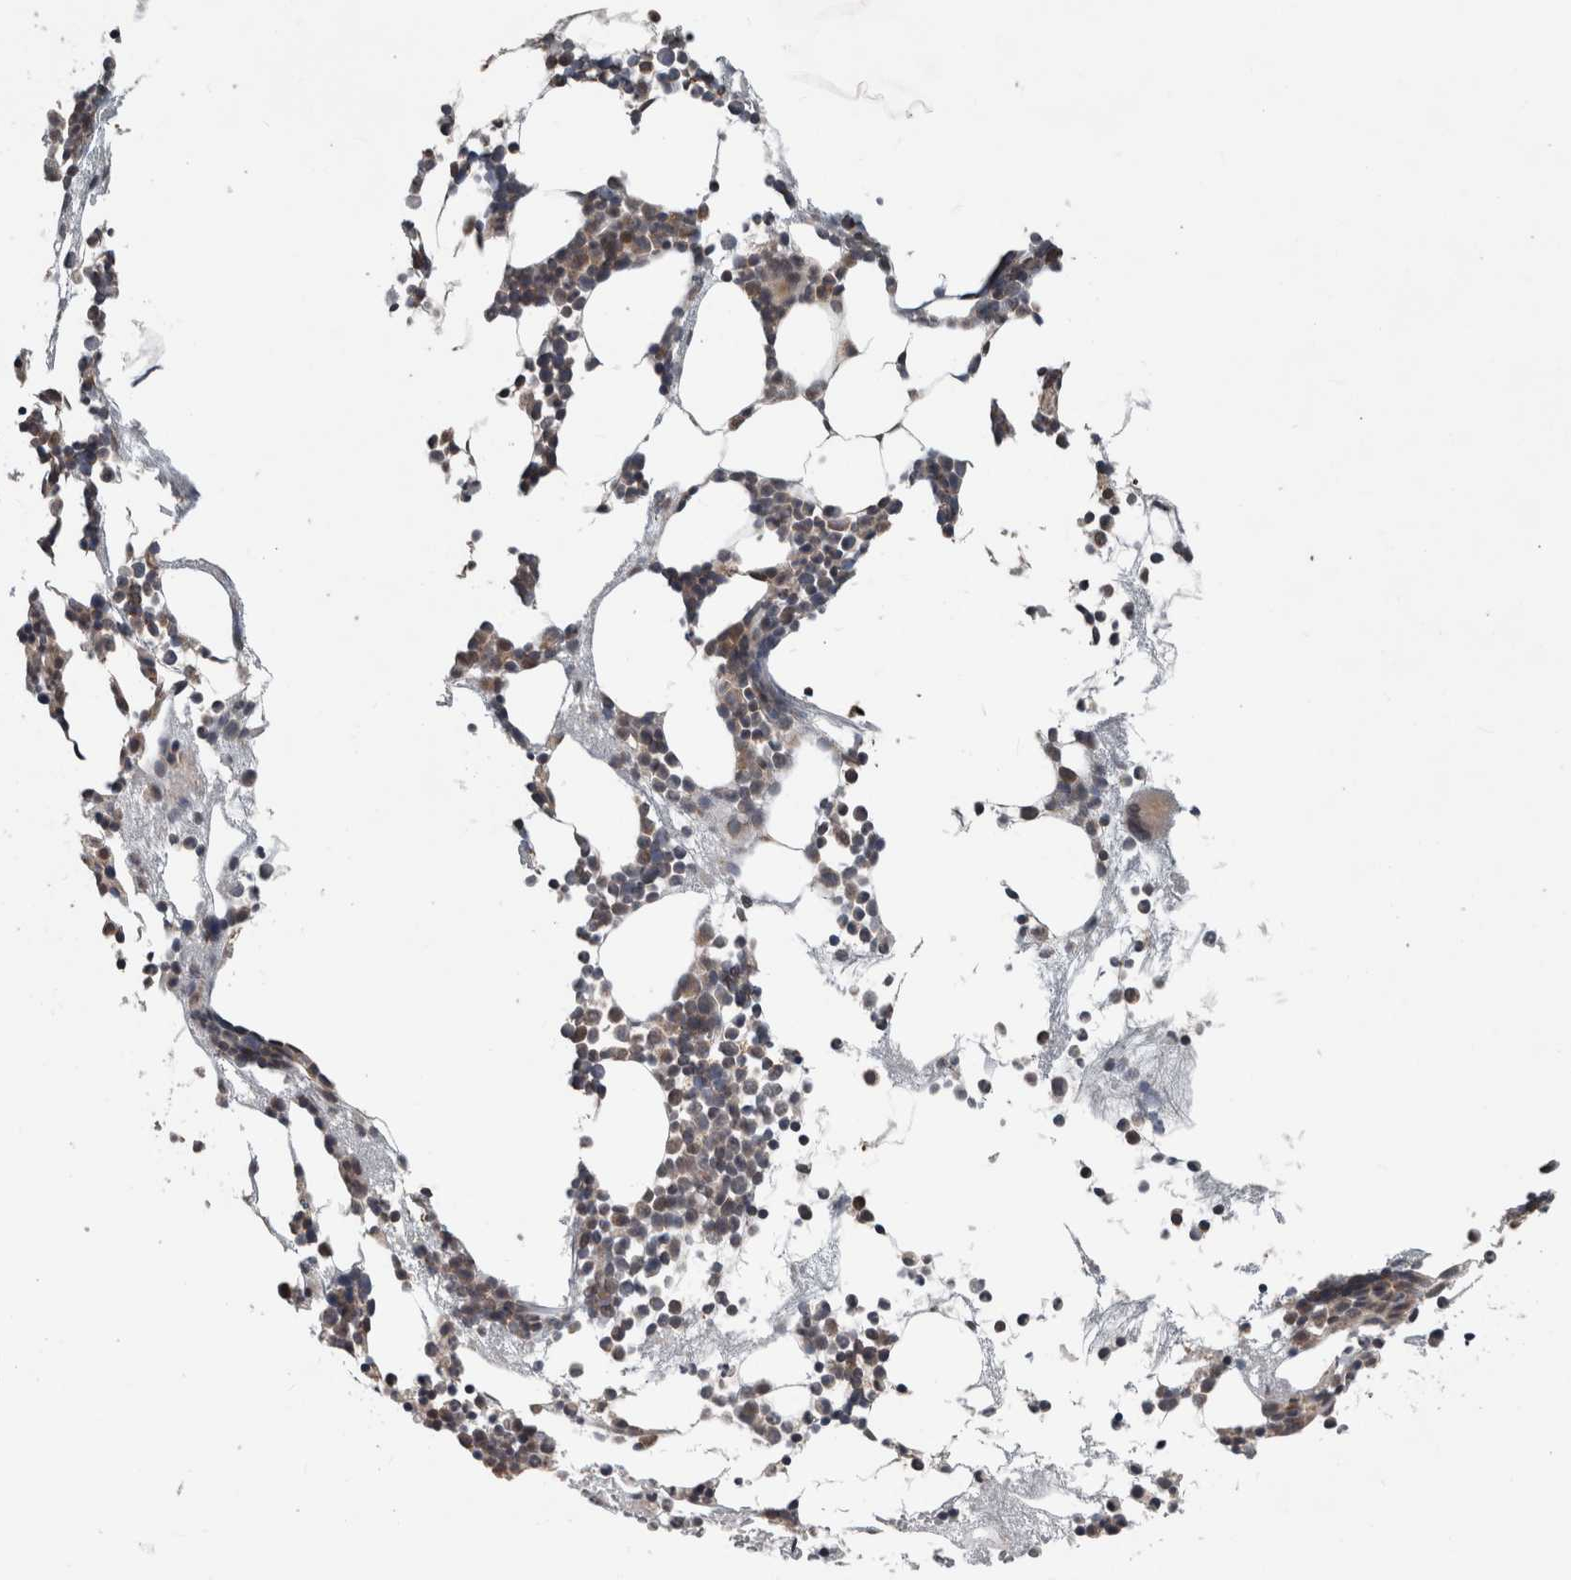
{"staining": {"intensity": "weak", "quantity": "25%-75%", "location": "cytoplasmic/membranous"}, "tissue": "bone marrow", "cell_type": "Hematopoietic cells", "image_type": "normal", "snomed": [{"axis": "morphology", "description": "Normal tissue, NOS"}, {"axis": "morphology", "description": "Inflammation, NOS"}, {"axis": "topography", "description": "Bone marrow"}], "caption": "Bone marrow stained with immunohistochemistry (IHC) demonstrates weak cytoplasmic/membranous positivity in approximately 25%-75% of hematopoietic cells.", "gene": "ENY2", "patient": {"sex": "female", "age": 67}}